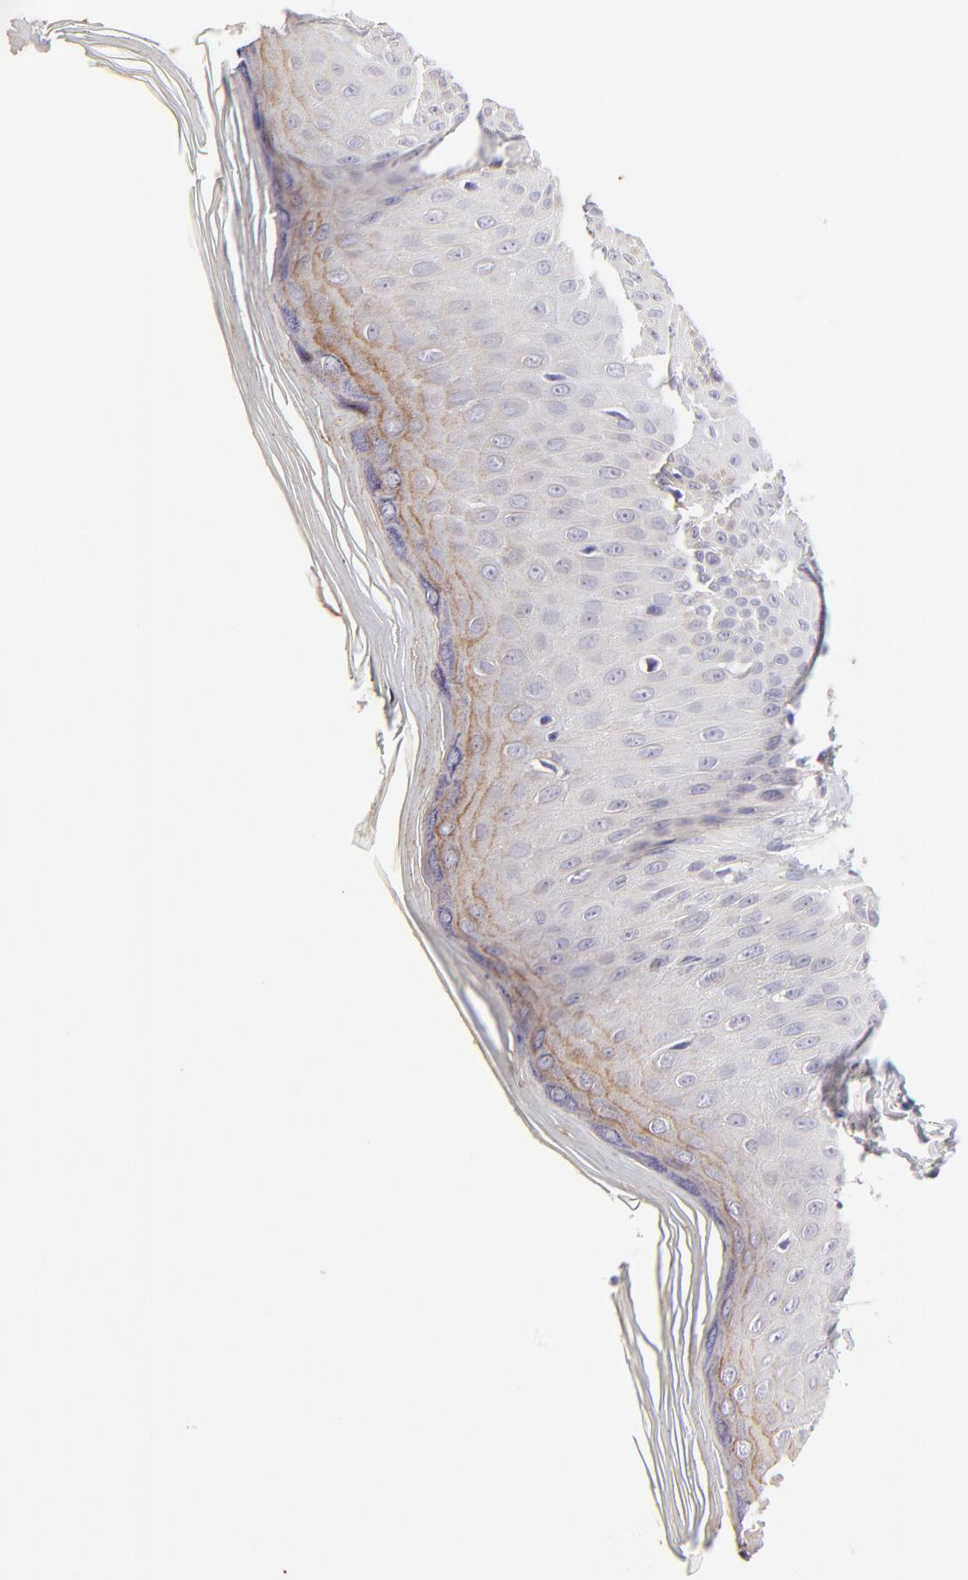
{"staining": {"intensity": "negative", "quantity": "none", "location": "none"}, "tissue": "skin", "cell_type": "Epidermal cells", "image_type": "normal", "snomed": [{"axis": "morphology", "description": "Normal tissue, NOS"}, {"axis": "morphology", "description": "Inflammation, NOS"}, {"axis": "topography", "description": "Soft tissue"}, {"axis": "topography", "description": "Anal"}], "caption": "IHC histopathology image of unremarkable skin: skin stained with DAB (3,3'-diaminobenzidine) reveals no significant protein expression in epidermal cells. (DAB (3,3'-diaminobenzidine) immunohistochemistry with hematoxylin counter stain).", "gene": "BTG2", "patient": {"sex": "female", "age": 15}}